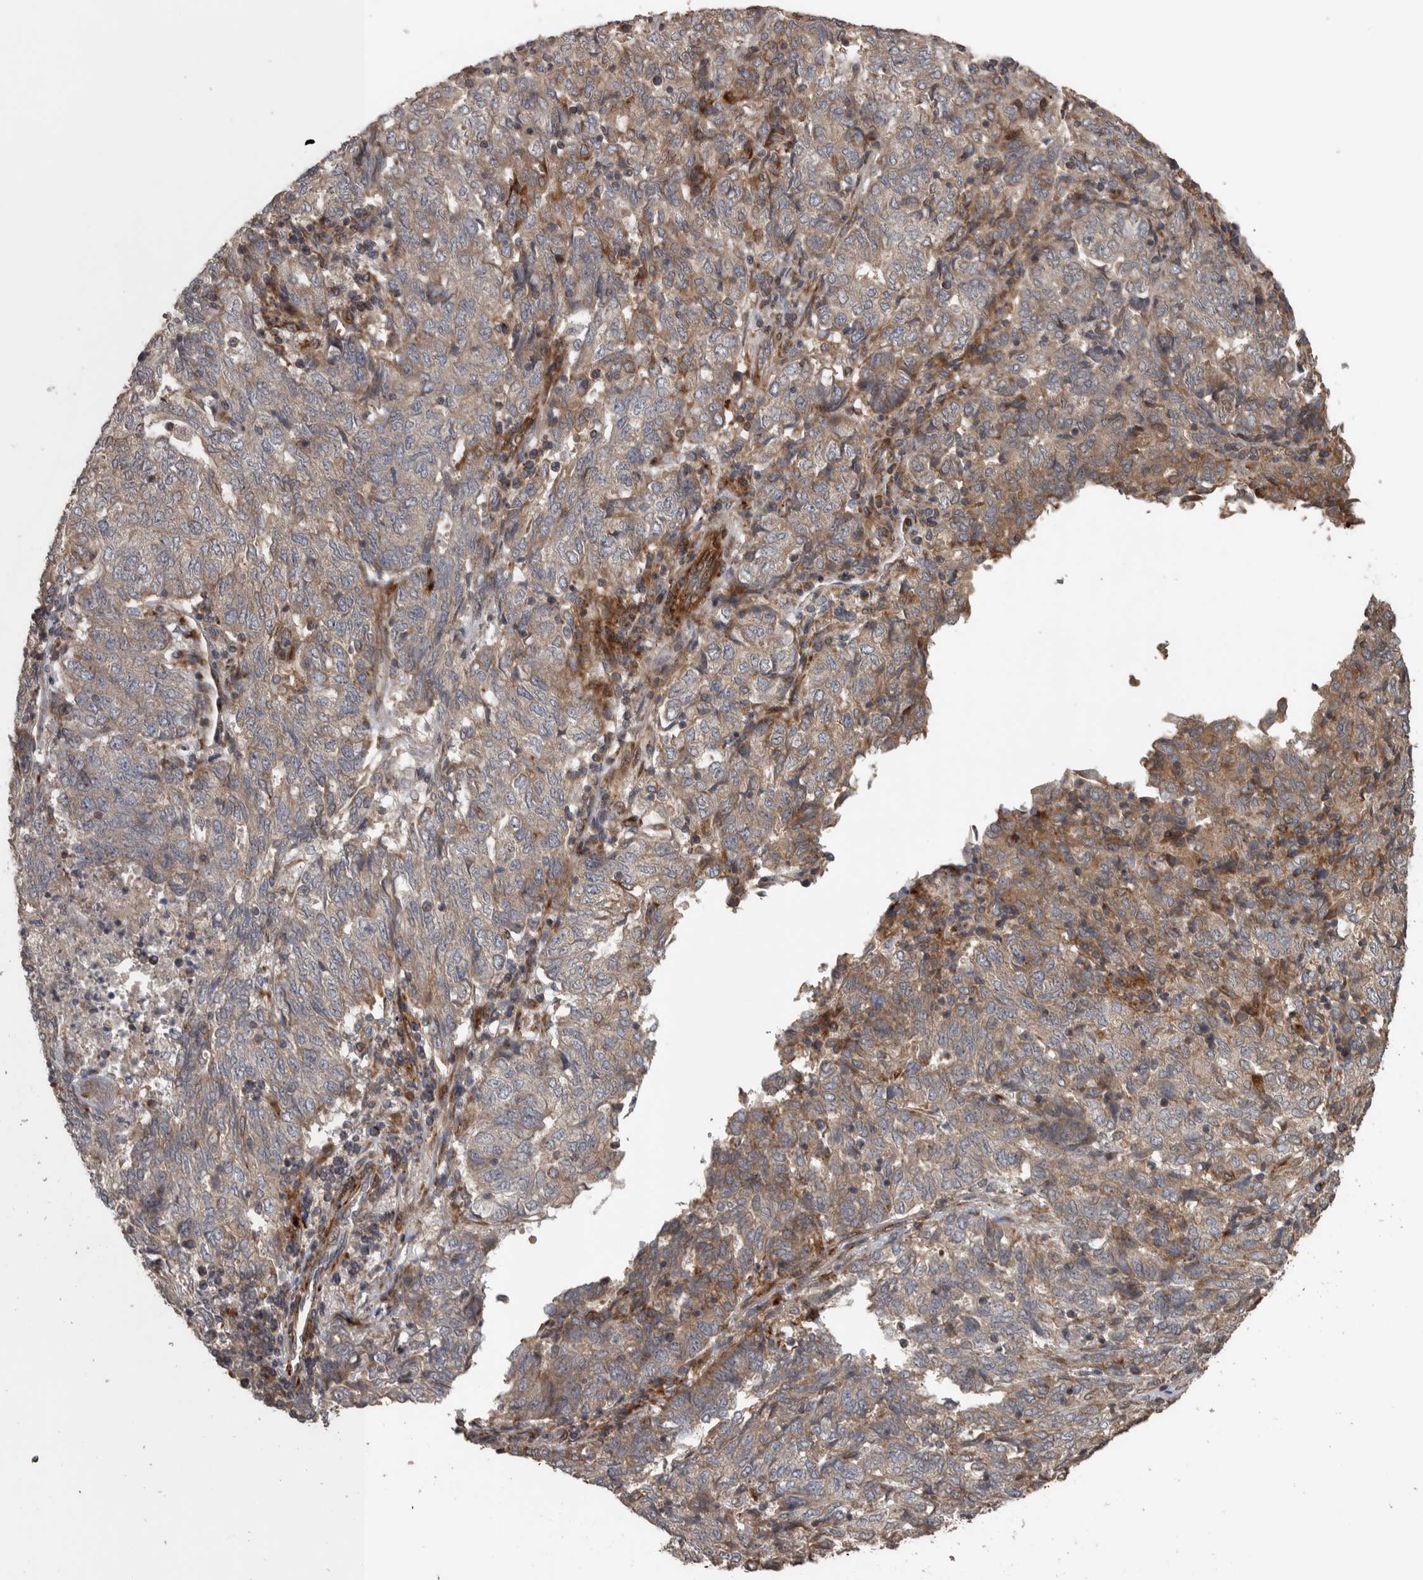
{"staining": {"intensity": "moderate", "quantity": "<25%", "location": "cytoplasmic/membranous"}, "tissue": "endometrial cancer", "cell_type": "Tumor cells", "image_type": "cancer", "snomed": [{"axis": "morphology", "description": "Adenocarcinoma, NOS"}, {"axis": "topography", "description": "Endometrium"}], "caption": "A histopathology image showing moderate cytoplasmic/membranous staining in approximately <25% of tumor cells in adenocarcinoma (endometrial), as visualized by brown immunohistochemical staining.", "gene": "ERAL1", "patient": {"sex": "female", "age": 80}}